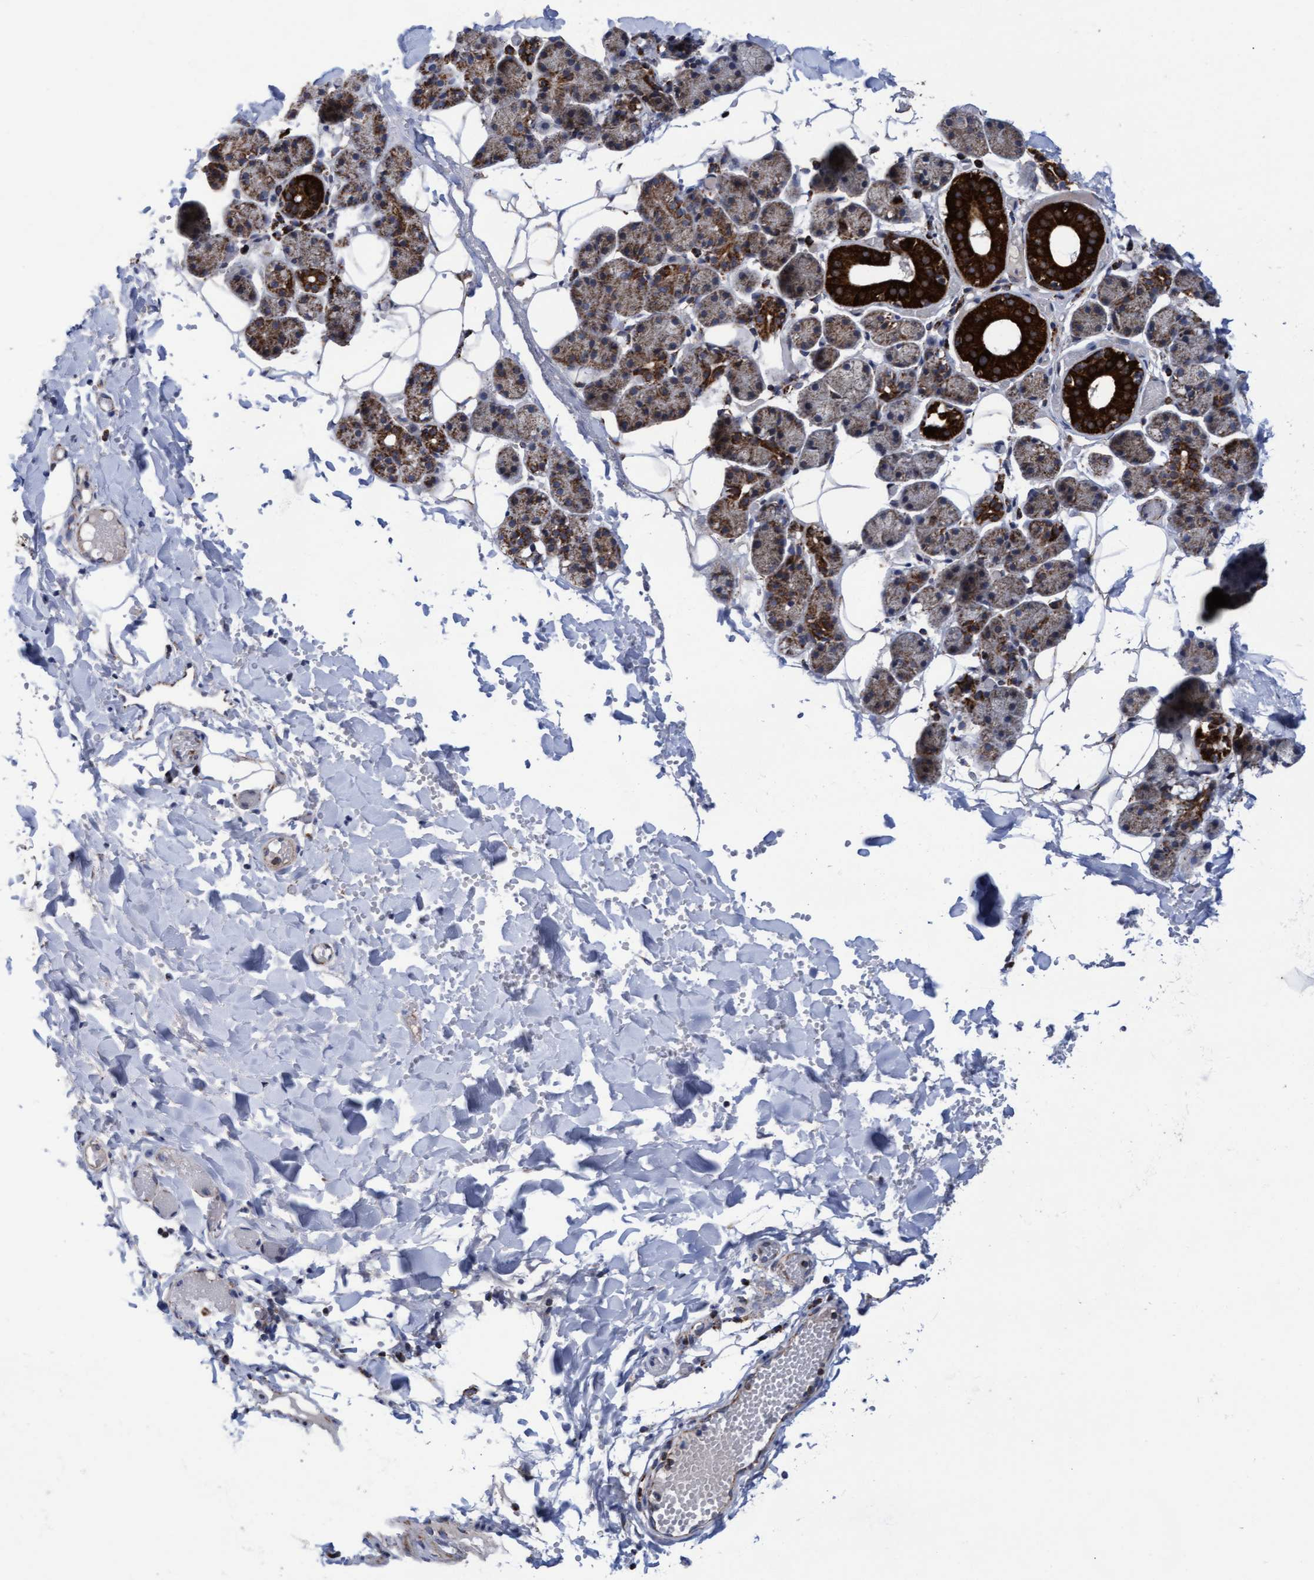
{"staining": {"intensity": "strong", "quantity": "25%-75%", "location": "cytoplasmic/membranous"}, "tissue": "salivary gland", "cell_type": "Glandular cells", "image_type": "normal", "snomed": [{"axis": "morphology", "description": "Normal tissue, NOS"}, {"axis": "topography", "description": "Salivary gland"}], "caption": "Protein staining exhibits strong cytoplasmic/membranous staining in about 25%-75% of glandular cells in benign salivary gland.", "gene": "MRPL38", "patient": {"sex": "female", "age": 33}}